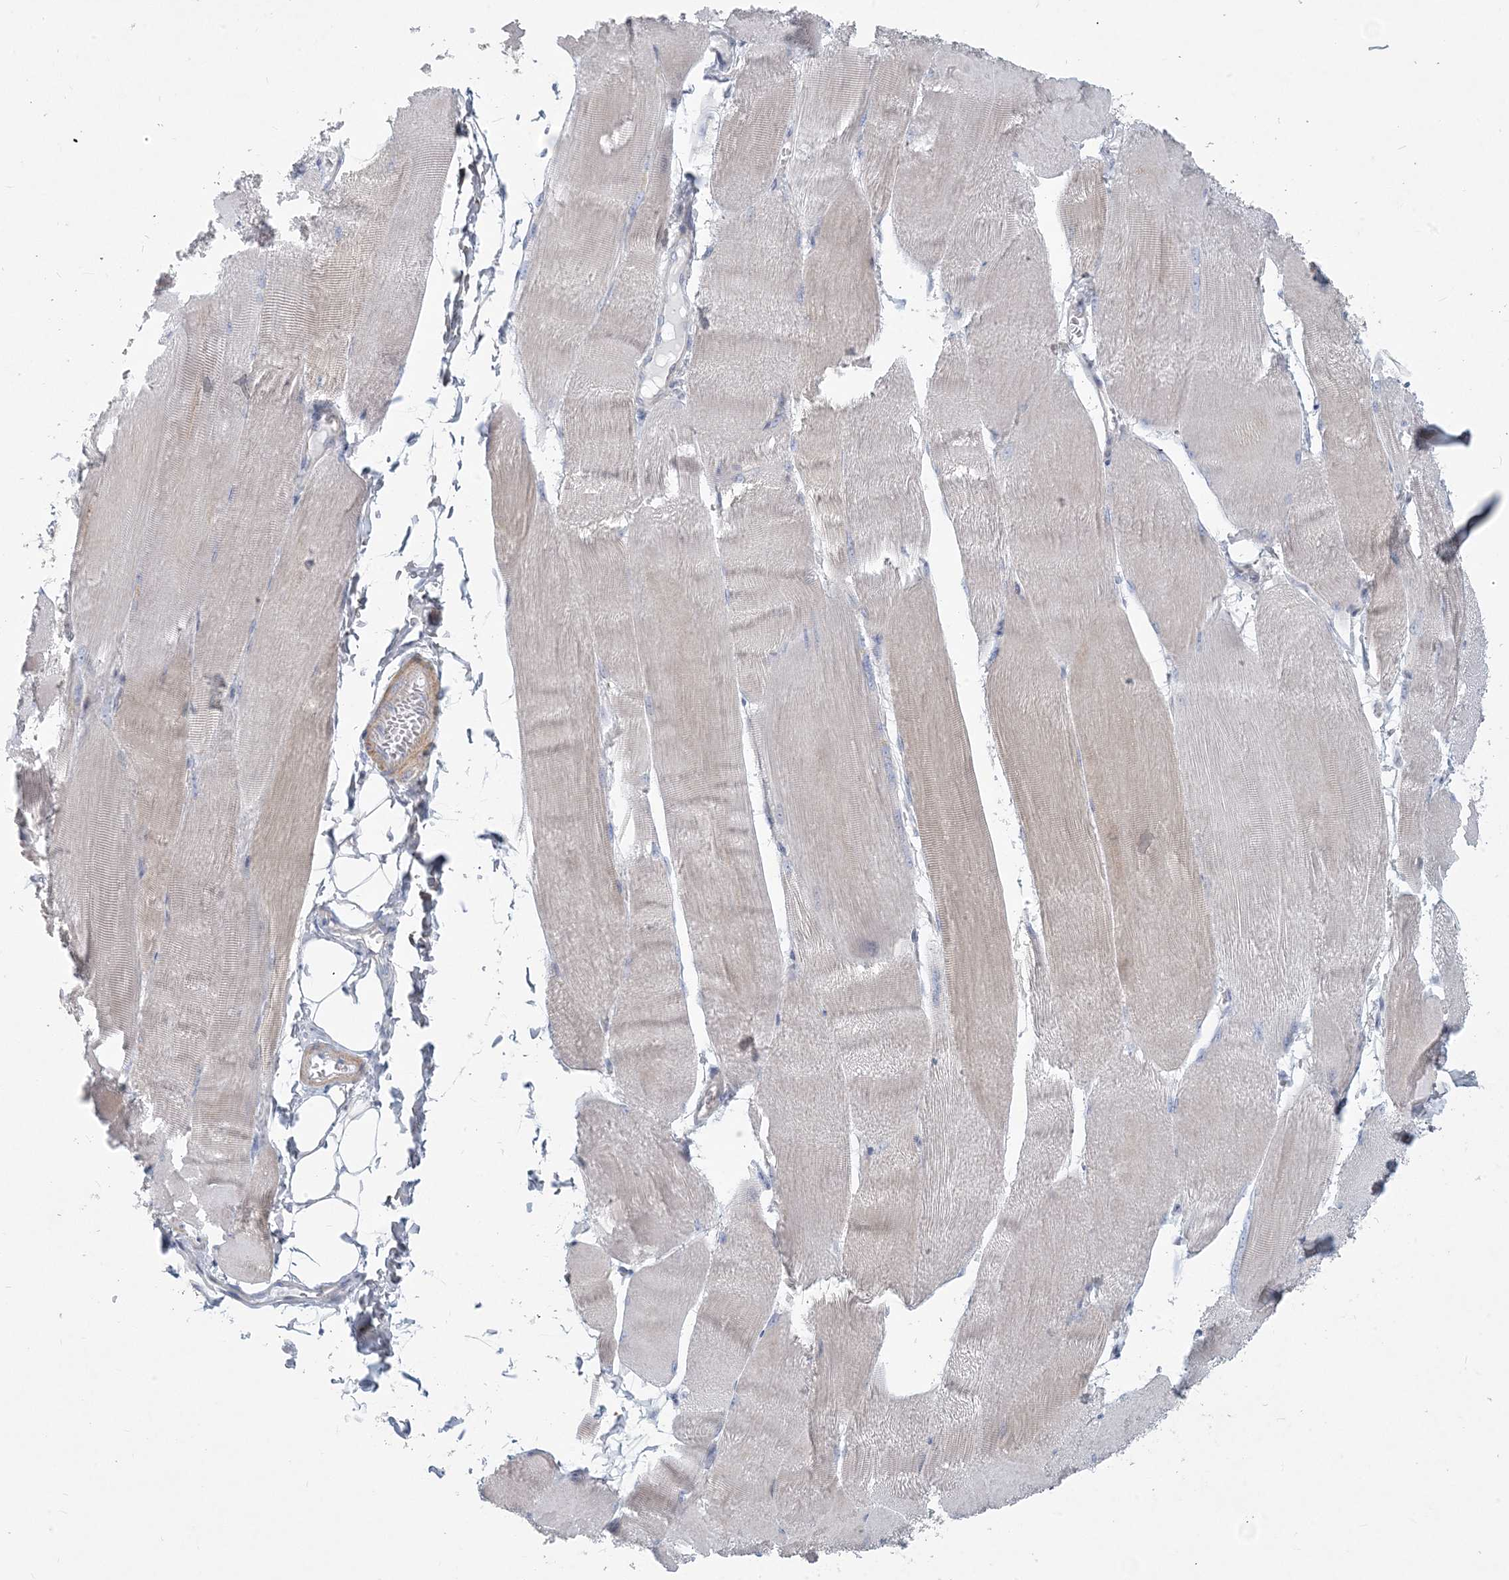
{"staining": {"intensity": "negative", "quantity": "none", "location": "none"}, "tissue": "skeletal muscle", "cell_type": "Myocytes", "image_type": "normal", "snomed": [{"axis": "morphology", "description": "Normal tissue, NOS"}, {"axis": "morphology", "description": "Basal cell carcinoma"}, {"axis": "topography", "description": "Skeletal muscle"}], "caption": "Immunohistochemistry micrograph of normal skeletal muscle: human skeletal muscle stained with DAB (3,3'-diaminobenzidine) displays no significant protein expression in myocytes.", "gene": "MOXD1", "patient": {"sex": "female", "age": 64}}